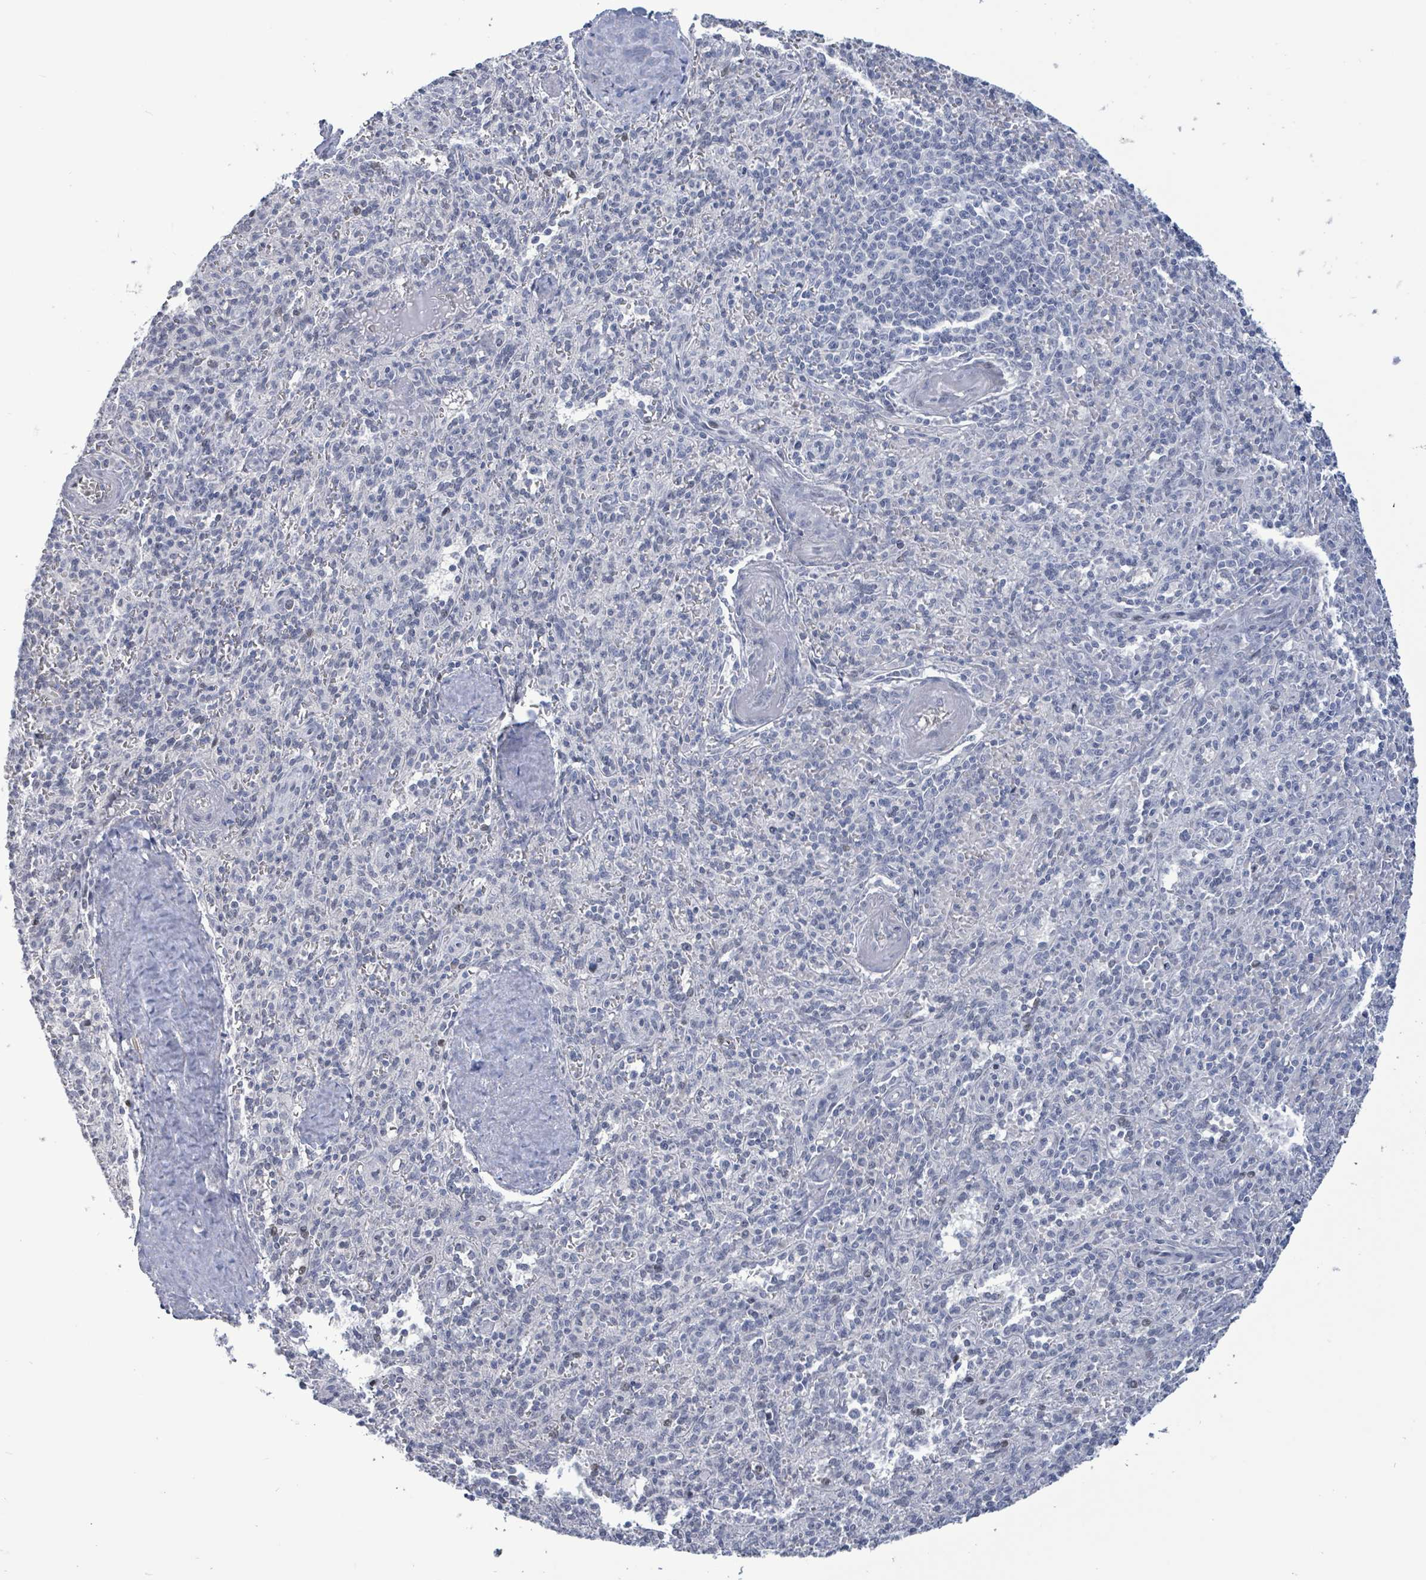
{"staining": {"intensity": "negative", "quantity": "none", "location": "none"}, "tissue": "spleen", "cell_type": "Cells in red pulp", "image_type": "normal", "snomed": [{"axis": "morphology", "description": "Normal tissue, NOS"}, {"axis": "topography", "description": "Spleen"}], "caption": "There is no significant positivity in cells in red pulp of spleen. (DAB immunohistochemistry with hematoxylin counter stain).", "gene": "NTN3", "patient": {"sex": "female", "age": 70}}